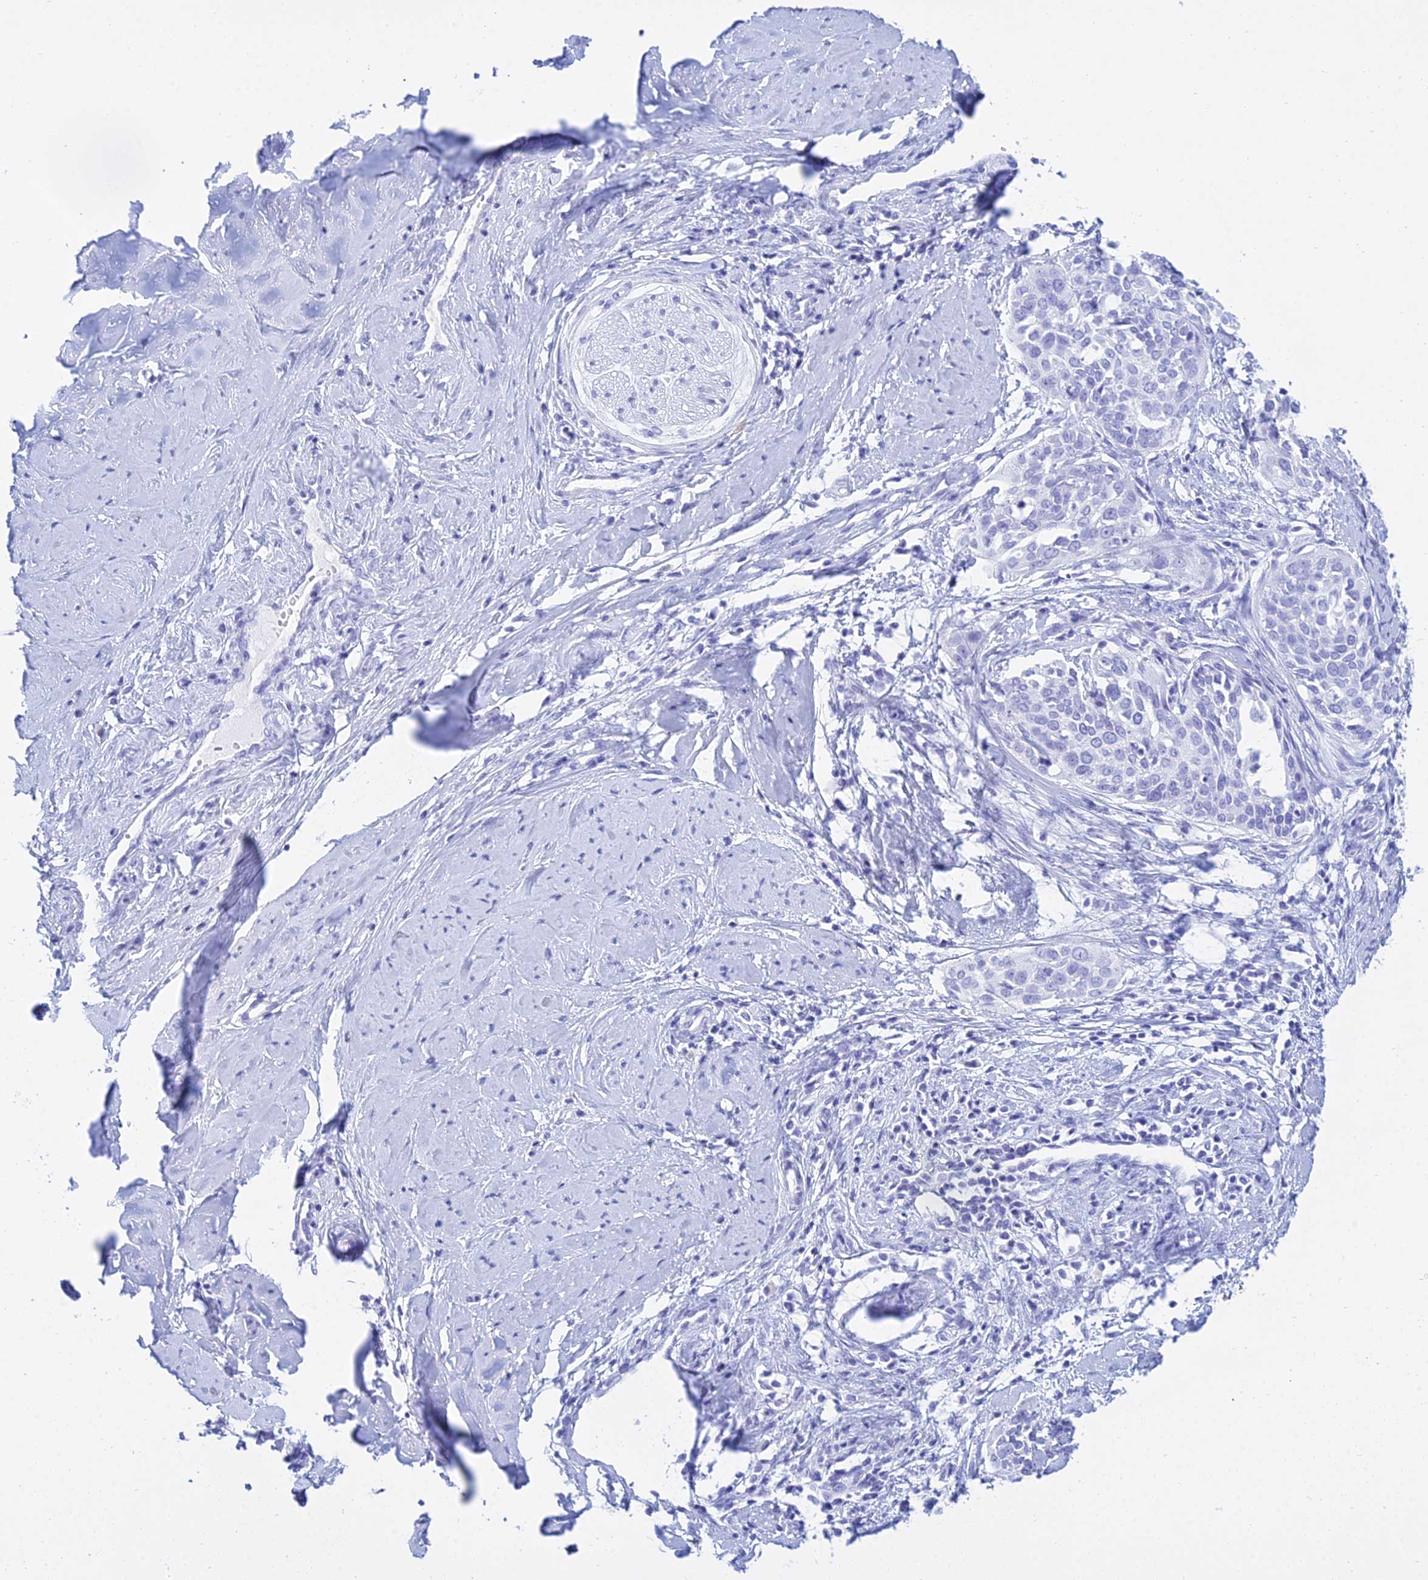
{"staining": {"intensity": "negative", "quantity": "none", "location": "none"}, "tissue": "cervical cancer", "cell_type": "Tumor cells", "image_type": "cancer", "snomed": [{"axis": "morphology", "description": "Squamous cell carcinoma, NOS"}, {"axis": "topography", "description": "Cervix"}], "caption": "Immunohistochemistry image of human cervical cancer (squamous cell carcinoma) stained for a protein (brown), which shows no expression in tumor cells.", "gene": "PATE4", "patient": {"sex": "female", "age": 44}}